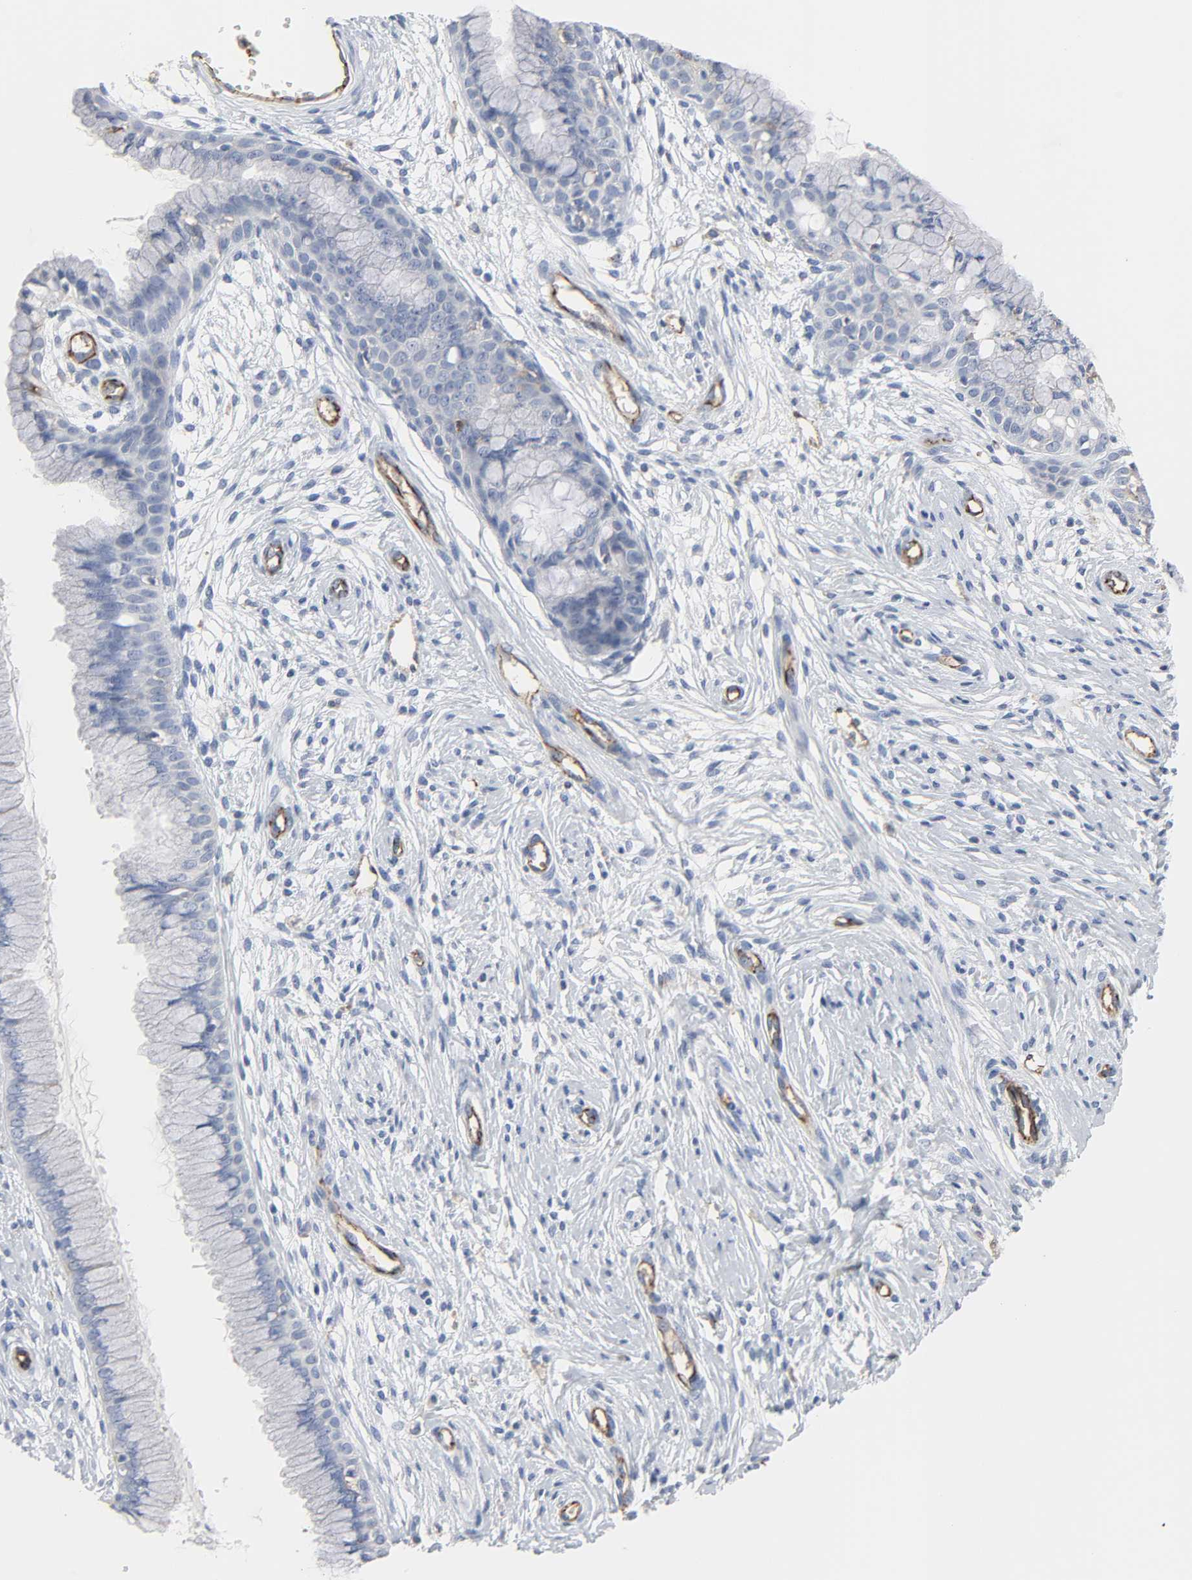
{"staining": {"intensity": "negative", "quantity": "none", "location": "none"}, "tissue": "cervix", "cell_type": "Glandular cells", "image_type": "normal", "snomed": [{"axis": "morphology", "description": "Normal tissue, NOS"}, {"axis": "topography", "description": "Cervix"}], "caption": "High magnification brightfield microscopy of unremarkable cervix stained with DAB (brown) and counterstained with hematoxylin (blue): glandular cells show no significant positivity.", "gene": "PECAM1", "patient": {"sex": "female", "age": 39}}